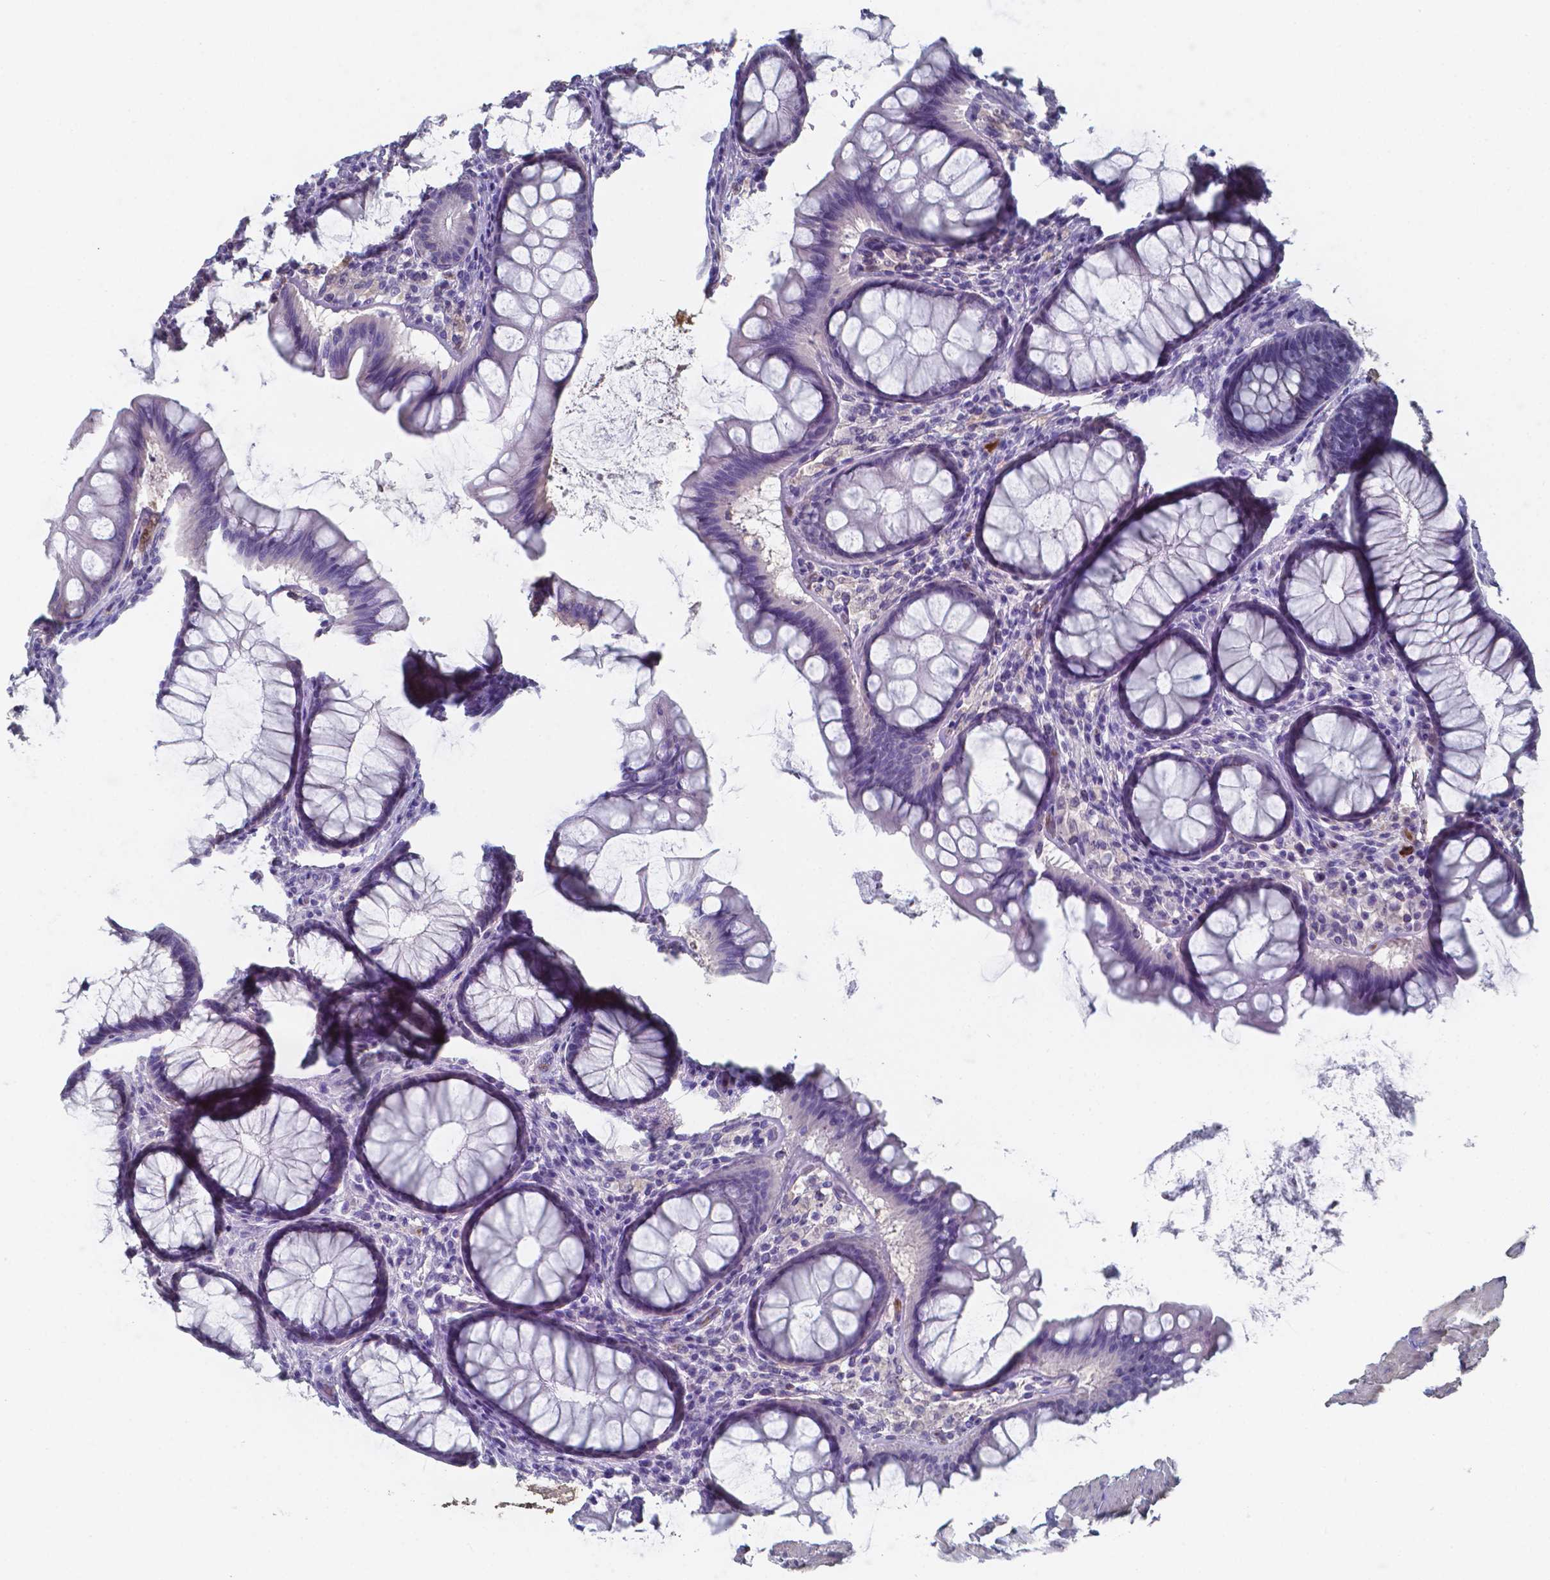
{"staining": {"intensity": "negative", "quantity": "none", "location": "none"}, "tissue": "colon", "cell_type": "Endothelial cells", "image_type": "normal", "snomed": [{"axis": "morphology", "description": "Normal tissue, NOS"}, {"axis": "topography", "description": "Colon"}], "caption": "Immunohistochemical staining of benign human colon displays no significant staining in endothelial cells. The staining was performed using DAB (3,3'-diaminobenzidine) to visualize the protein expression in brown, while the nuclei were stained in blue with hematoxylin (Magnification: 20x).", "gene": "BTBD17", "patient": {"sex": "female", "age": 65}}